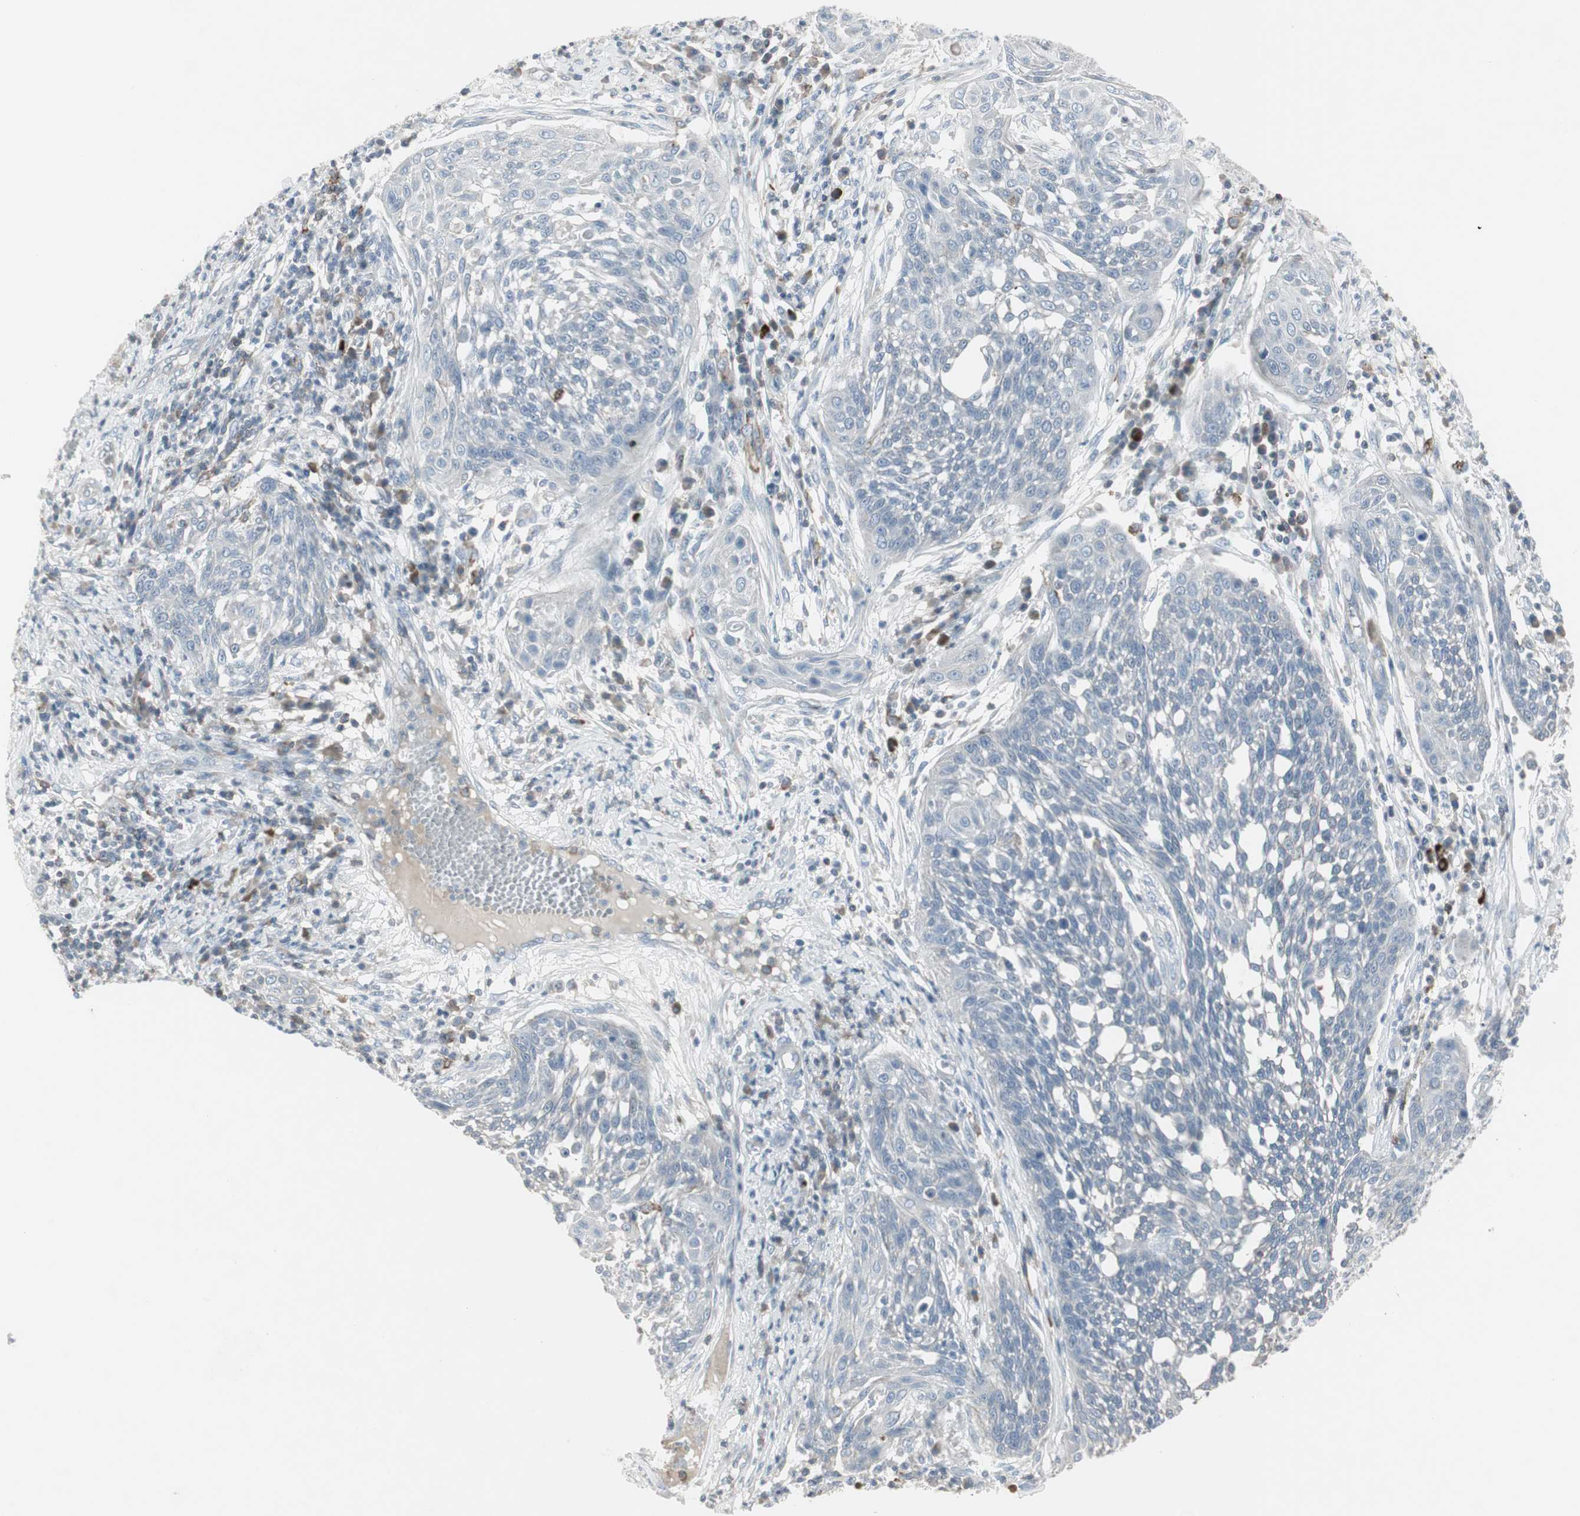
{"staining": {"intensity": "negative", "quantity": "none", "location": "none"}, "tissue": "cervical cancer", "cell_type": "Tumor cells", "image_type": "cancer", "snomed": [{"axis": "morphology", "description": "Squamous cell carcinoma, NOS"}, {"axis": "topography", "description": "Cervix"}], "caption": "This is an IHC micrograph of cervical cancer (squamous cell carcinoma). There is no staining in tumor cells.", "gene": "MAP4K4", "patient": {"sex": "female", "age": 34}}